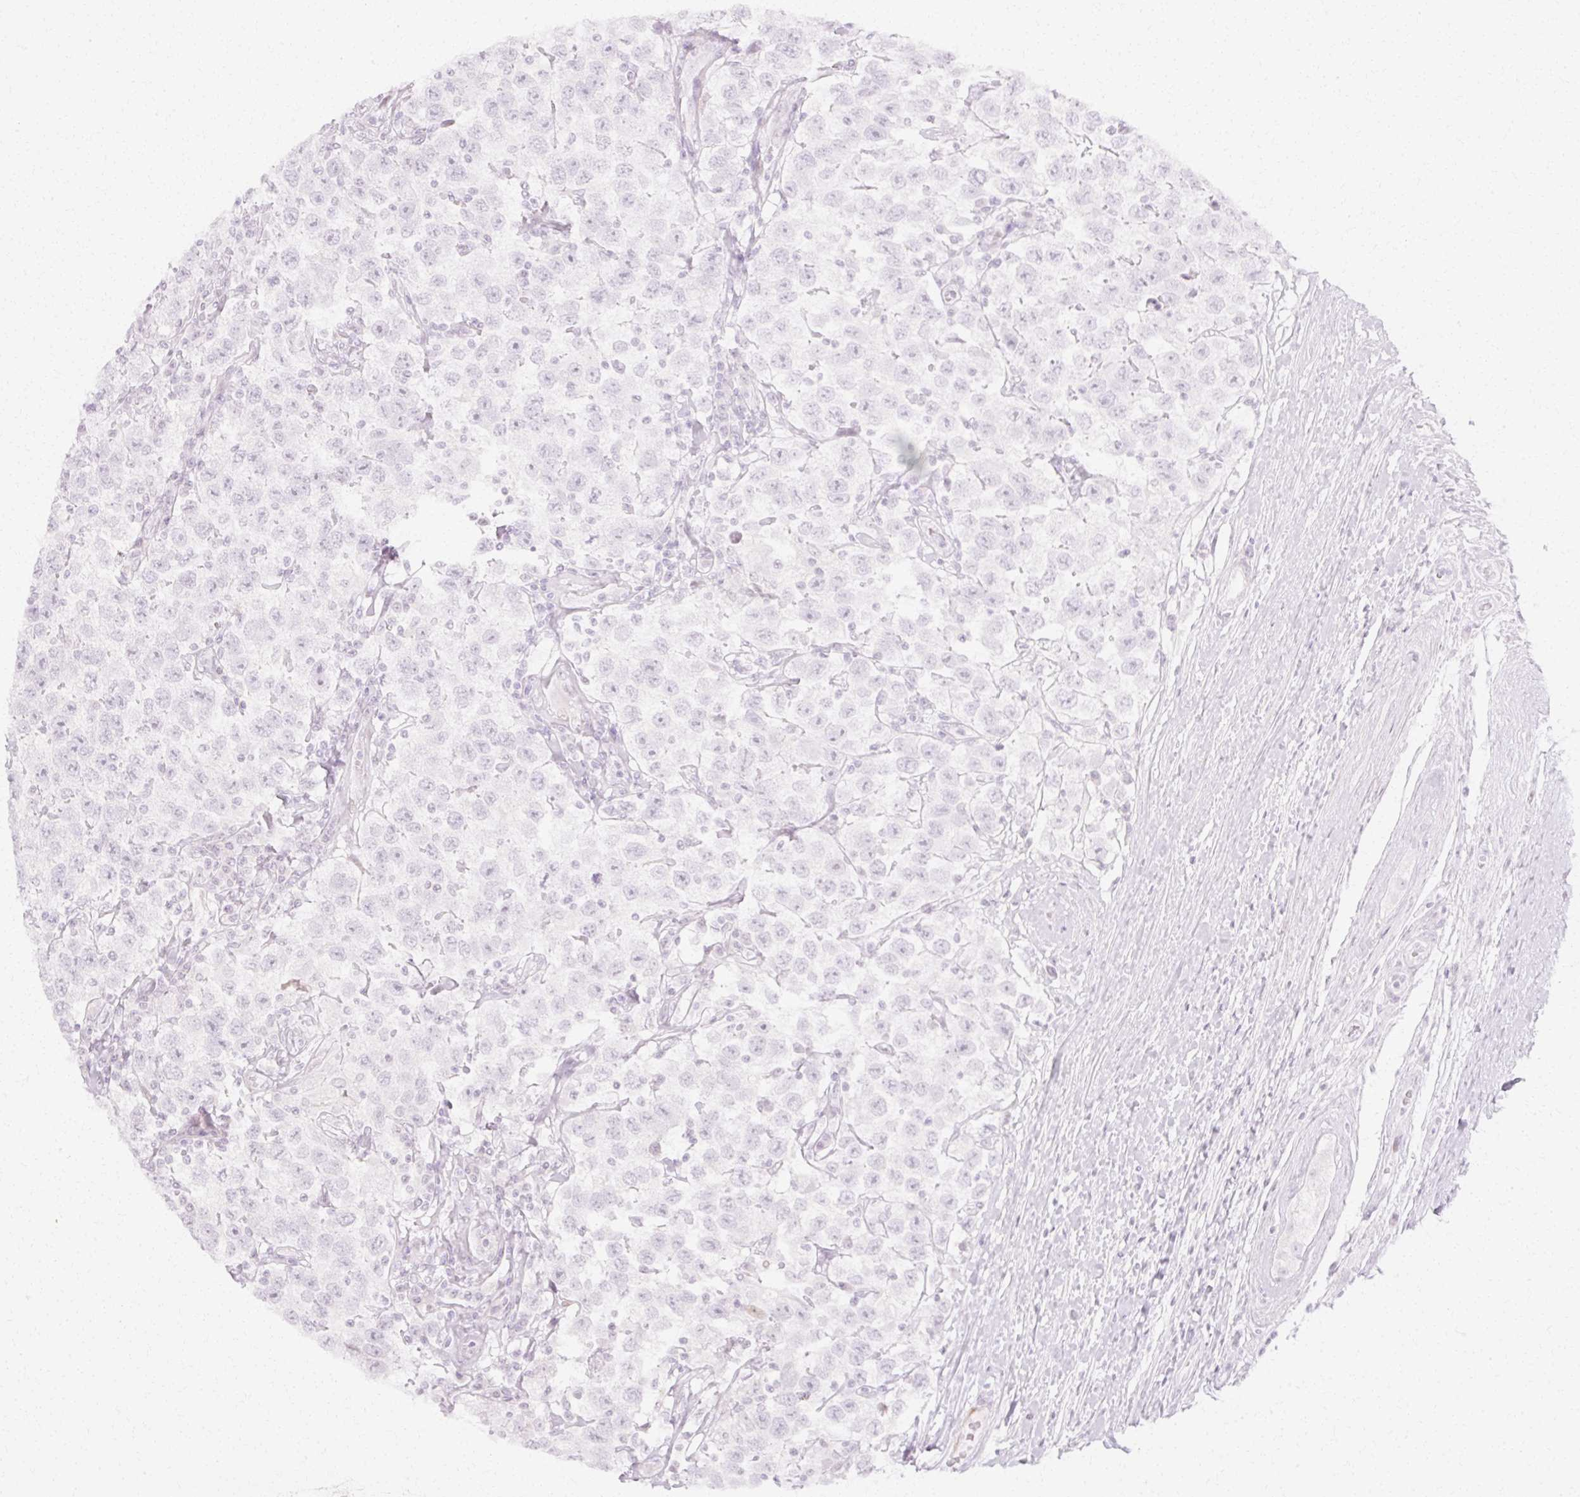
{"staining": {"intensity": "negative", "quantity": "none", "location": "none"}, "tissue": "testis cancer", "cell_type": "Tumor cells", "image_type": "cancer", "snomed": [{"axis": "morphology", "description": "Seminoma, NOS"}, {"axis": "topography", "description": "Testis"}], "caption": "This is an immunohistochemistry (IHC) image of testis cancer. There is no positivity in tumor cells.", "gene": "C3orf49", "patient": {"sex": "male", "age": 41}}